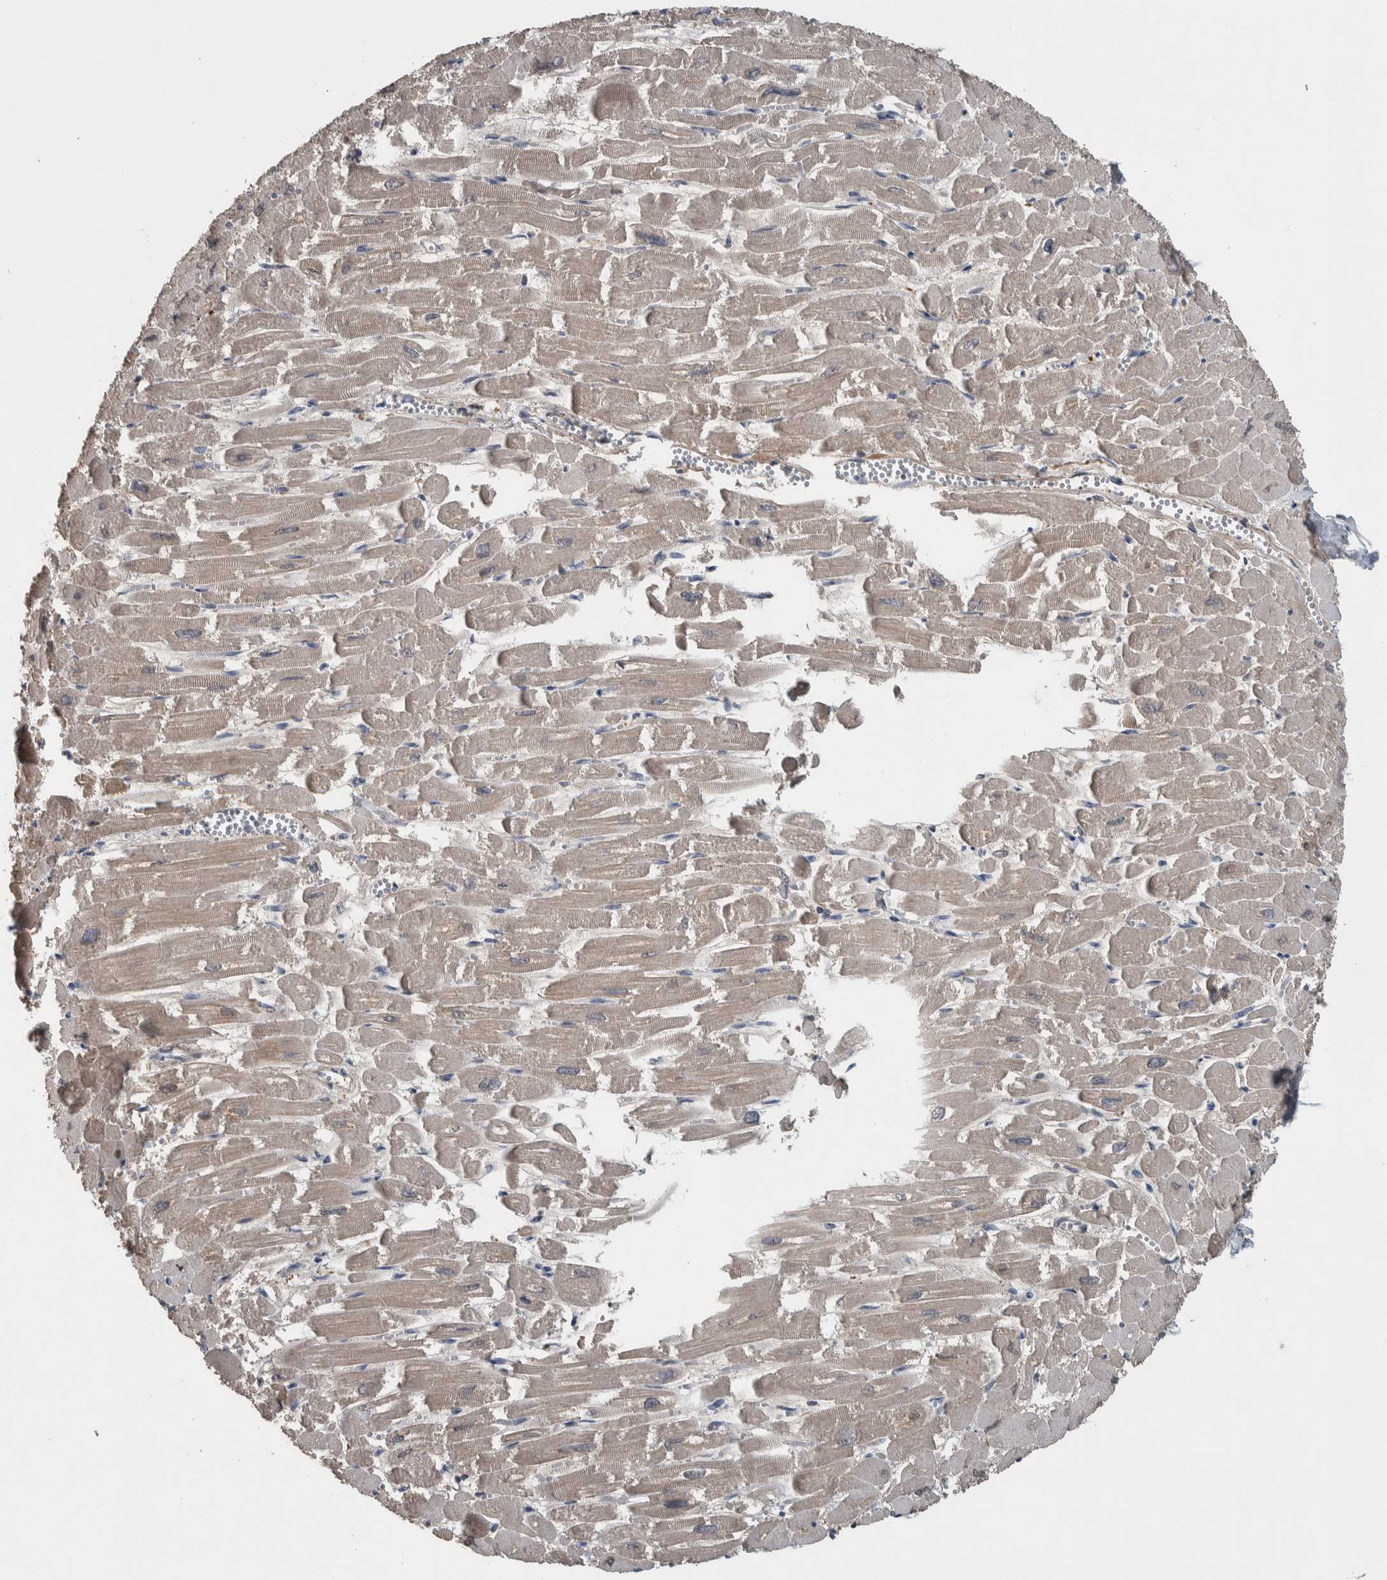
{"staining": {"intensity": "weak", "quantity": "<25%", "location": "cytoplasmic/membranous"}, "tissue": "heart muscle", "cell_type": "Cardiomyocytes", "image_type": "normal", "snomed": [{"axis": "morphology", "description": "Normal tissue, NOS"}, {"axis": "topography", "description": "Heart"}], "caption": "DAB (3,3'-diaminobenzidine) immunohistochemical staining of unremarkable human heart muscle shows no significant positivity in cardiomyocytes. The staining was performed using DAB to visualize the protein expression in brown, while the nuclei were stained in blue with hematoxylin (Magnification: 20x).", "gene": "SERPINC1", "patient": {"sex": "male", "age": 54}}